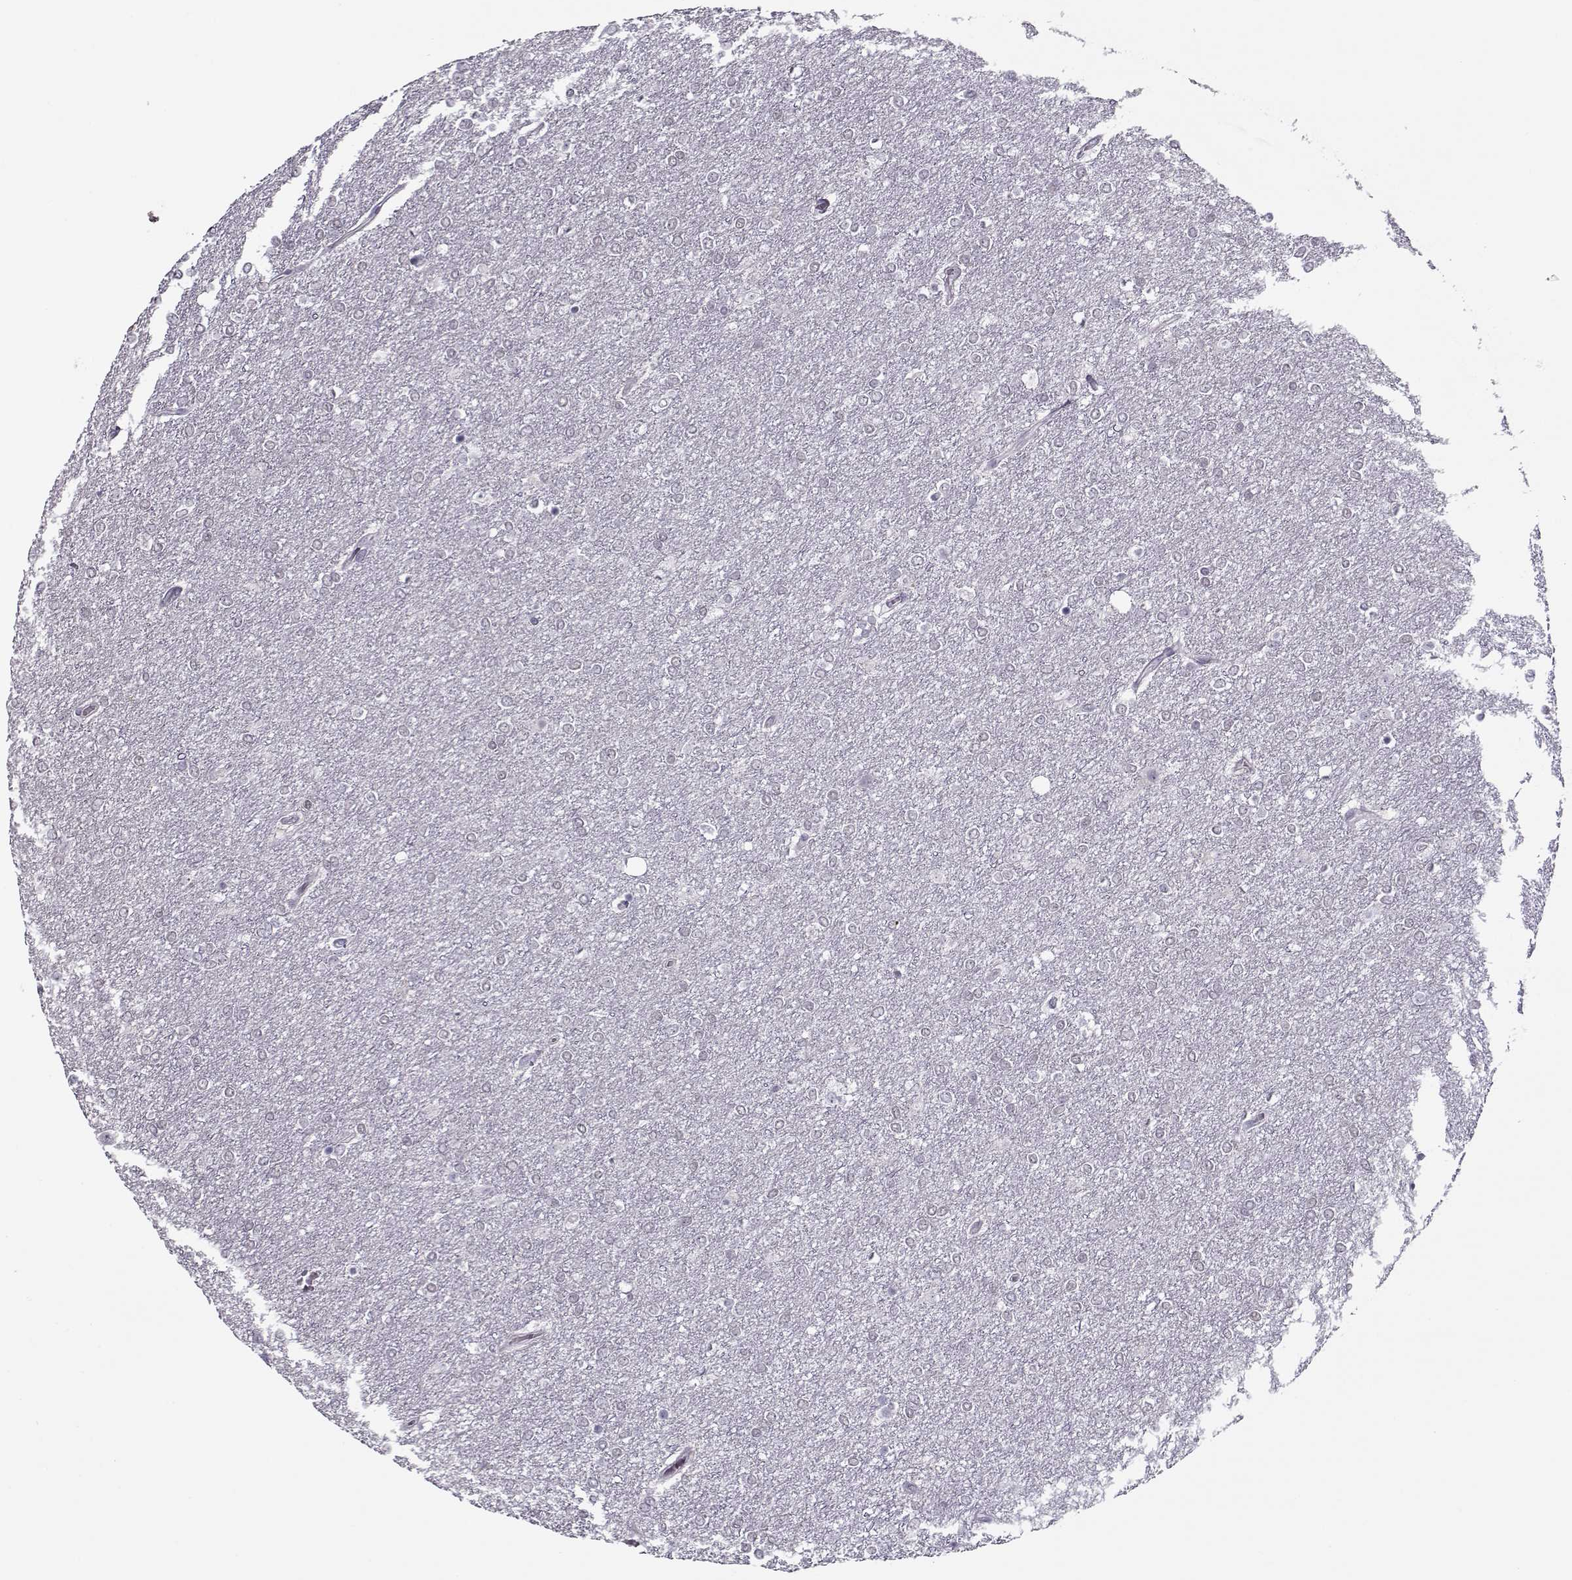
{"staining": {"intensity": "negative", "quantity": "none", "location": "none"}, "tissue": "glioma", "cell_type": "Tumor cells", "image_type": "cancer", "snomed": [{"axis": "morphology", "description": "Glioma, malignant, High grade"}, {"axis": "topography", "description": "Brain"}], "caption": "High magnification brightfield microscopy of glioma stained with DAB (3,3'-diaminobenzidine) (brown) and counterstained with hematoxylin (blue): tumor cells show no significant staining. The staining is performed using DAB brown chromogen with nuclei counter-stained in using hematoxylin.", "gene": "CIBAR1", "patient": {"sex": "female", "age": 61}}